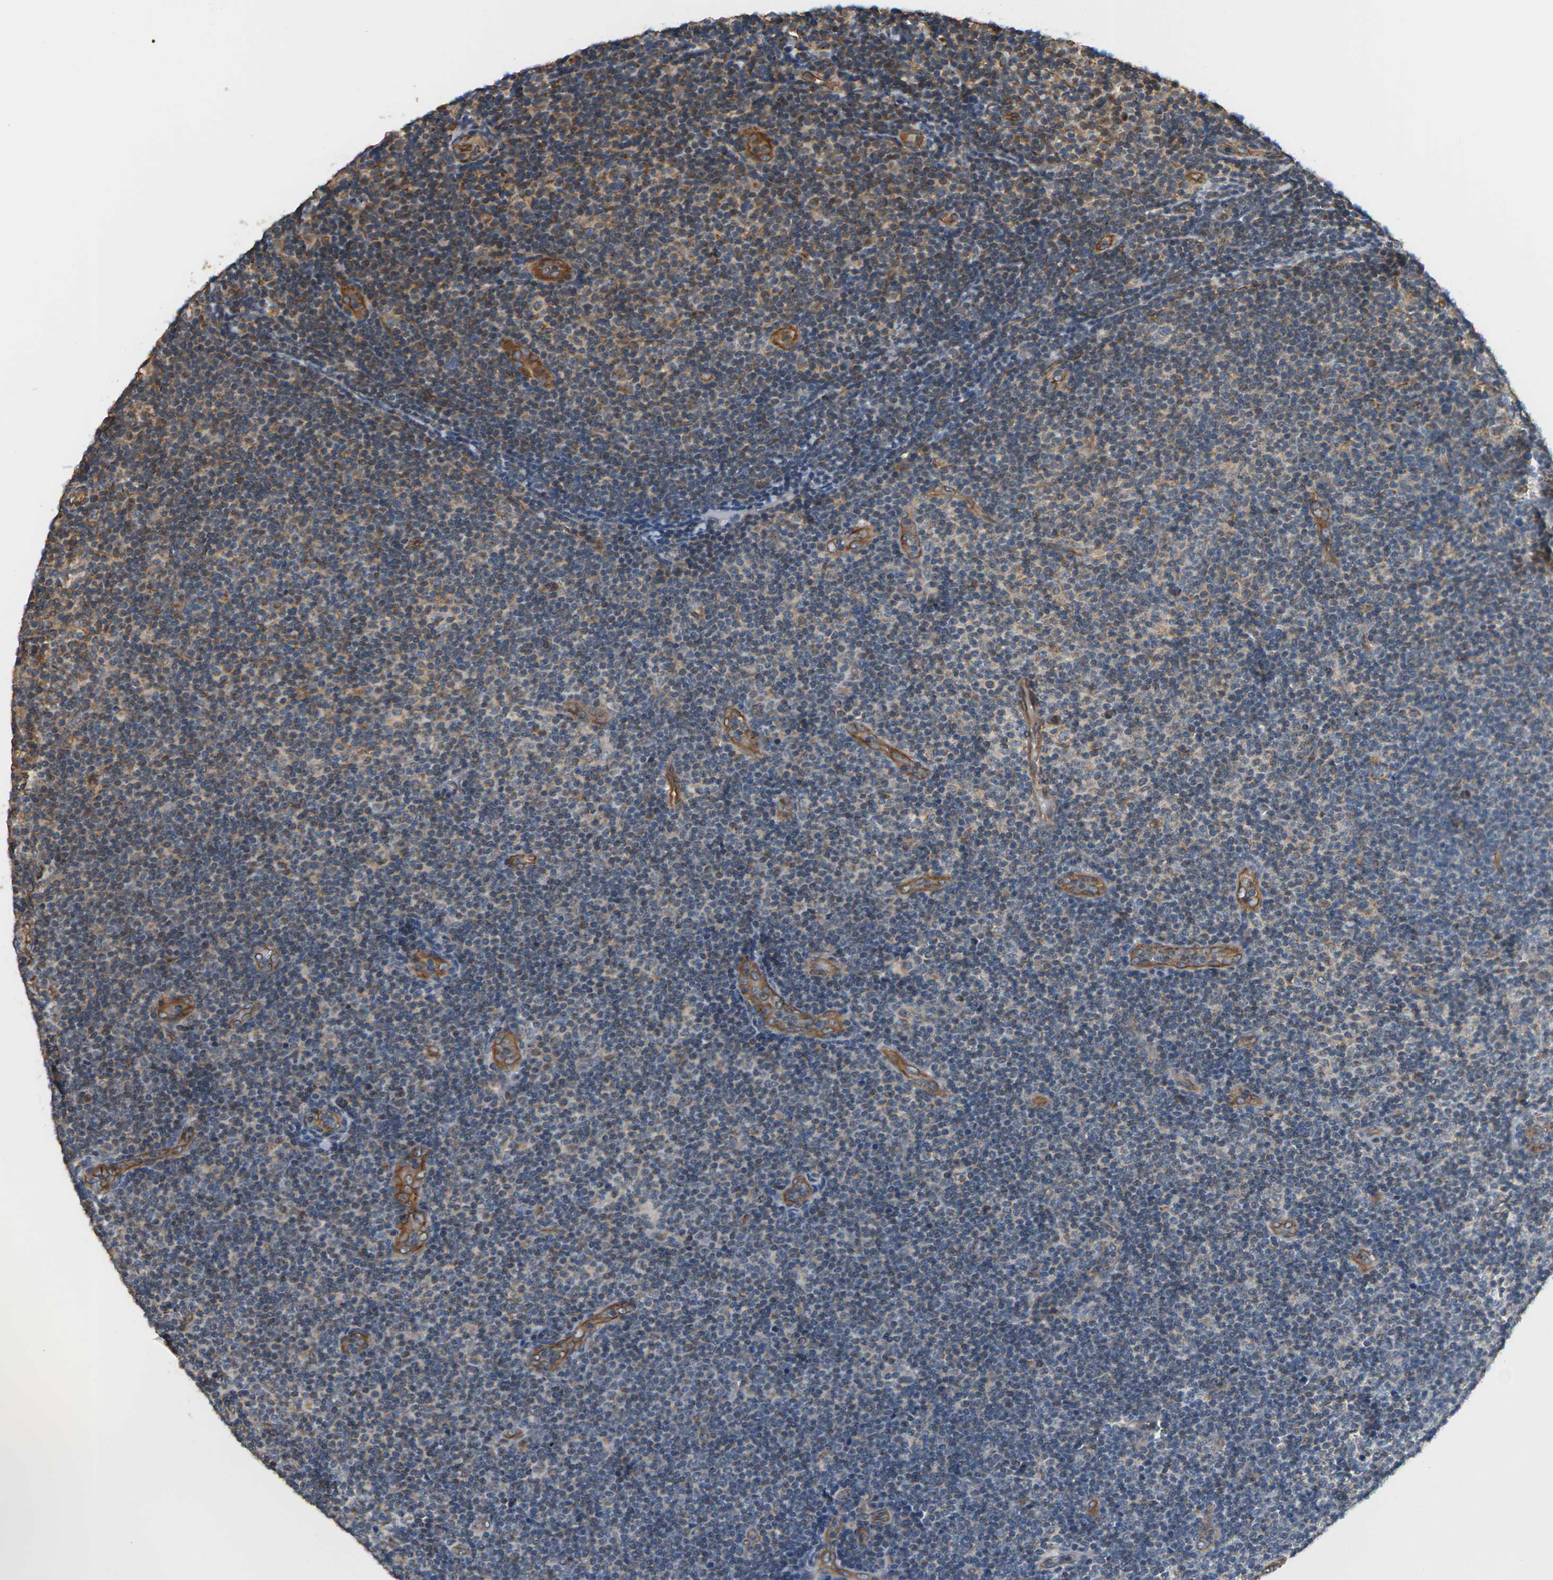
{"staining": {"intensity": "moderate", "quantity": "25%-75%", "location": "cytoplasmic/membranous"}, "tissue": "lymphoma", "cell_type": "Tumor cells", "image_type": "cancer", "snomed": [{"axis": "morphology", "description": "Malignant lymphoma, non-Hodgkin's type, Low grade"}, {"axis": "topography", "description": "Lymph node"}], "caption": "The histopathology image demonstrates a brown stain indicating the presence of a protein in the cytoplasmic/membranous of tumor cells in lymphoma.", "gene": "PCDHB4", "patient": {"sex": "male", "age": 83}}